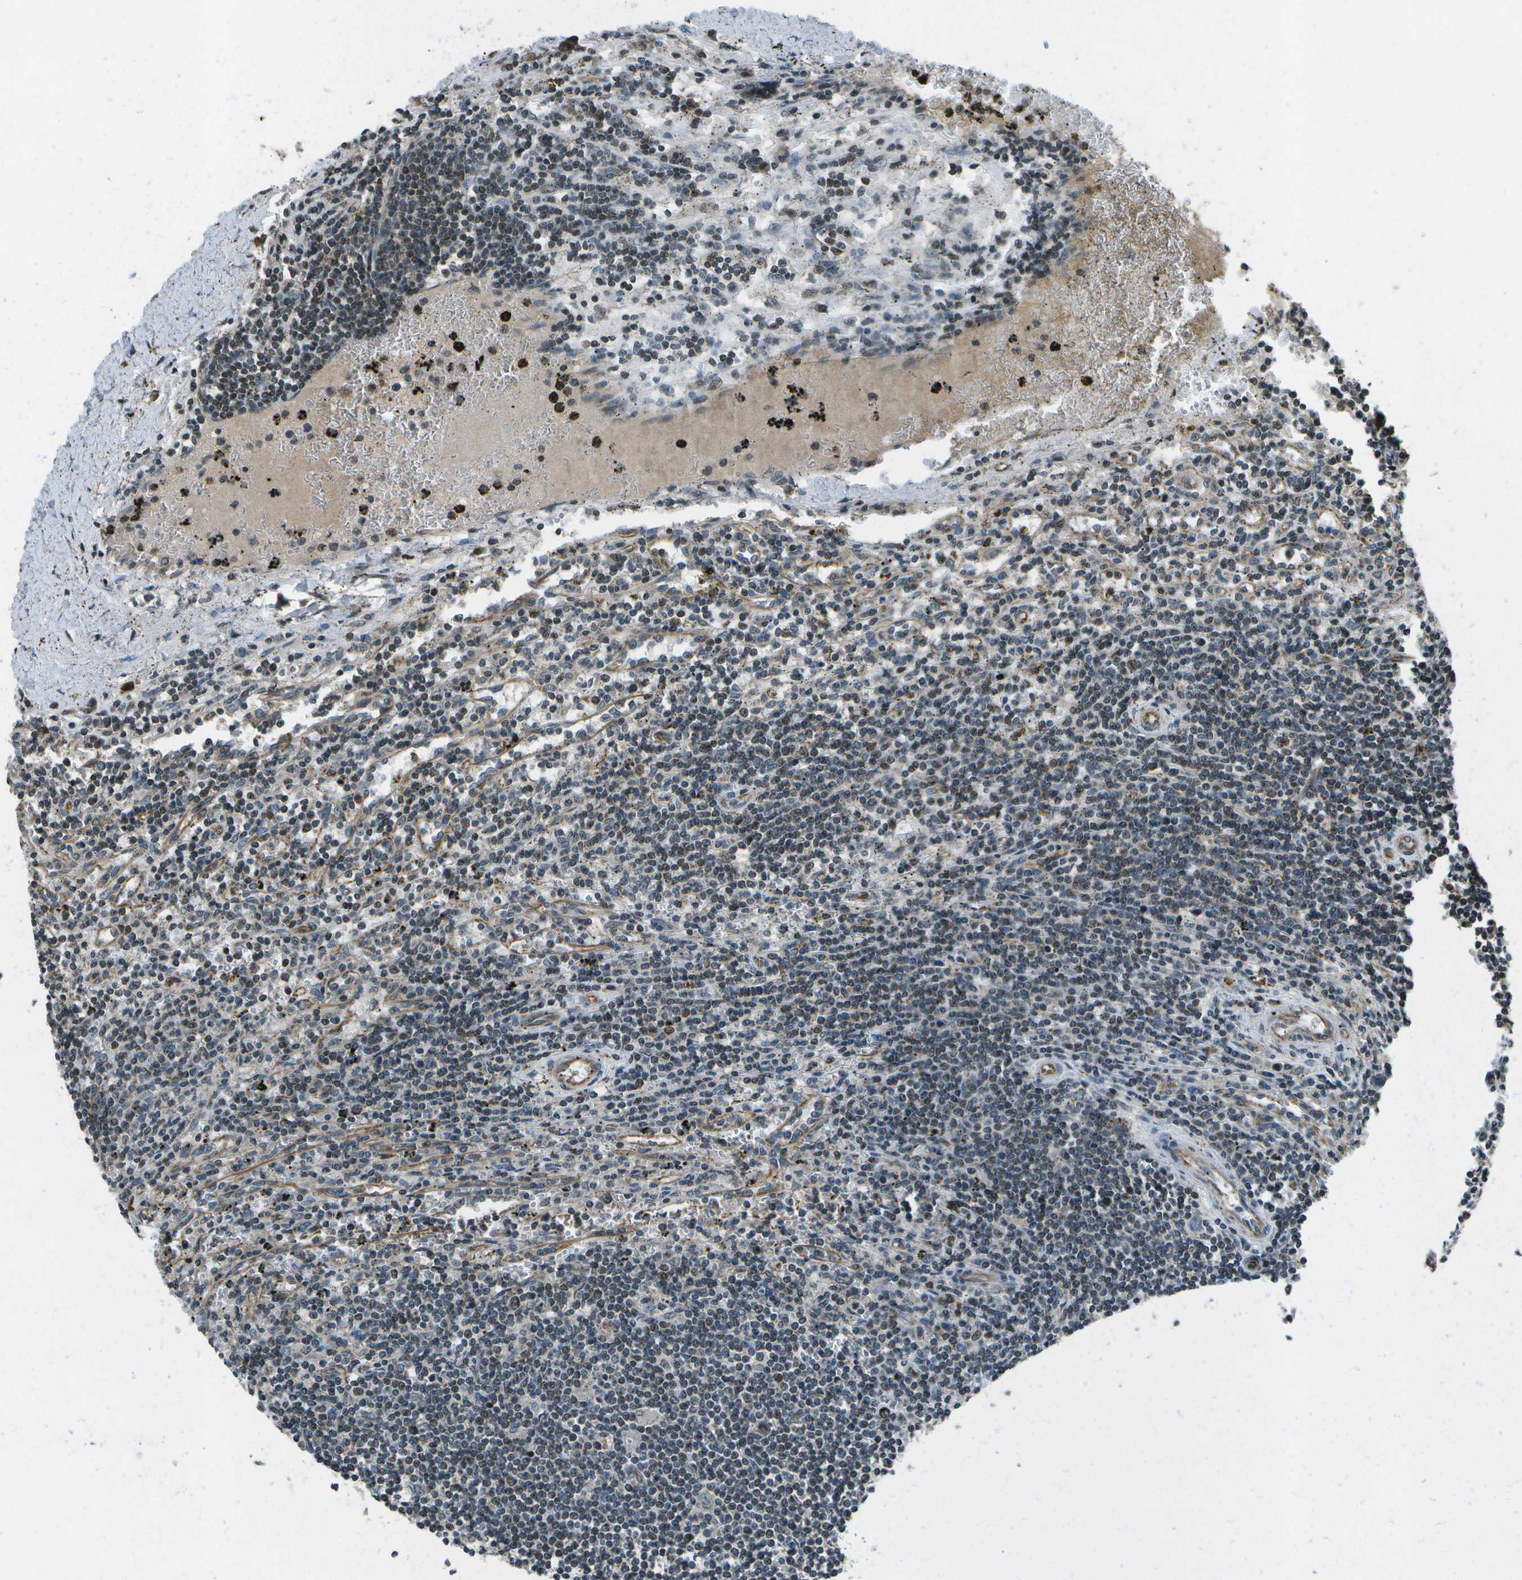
{"staining": {"intensity": "moderate", "quantity": "<25%", "location": "cytoplasmic/membranous,nuclear"}, "tissue": "lymphoma", "cell_type": "Tumor cells", "image_type": "cancer", "snomed": [{"axis": "morphology", "description": "Malignant lymphoma, non-Hodgkin's type, Low grade"}, {"axis": "topography", "description": "Spleen"}], "caption": "Human low-grade malignant lymphoma, non-Hodgkin's type stained with a brown dye shows moderate cytoplasmic/membranous and nuclear positive expression in about <25% of tumor cells.", "gene": "EIF2AK1", "patient": {"sex": "male", "age": 76}}